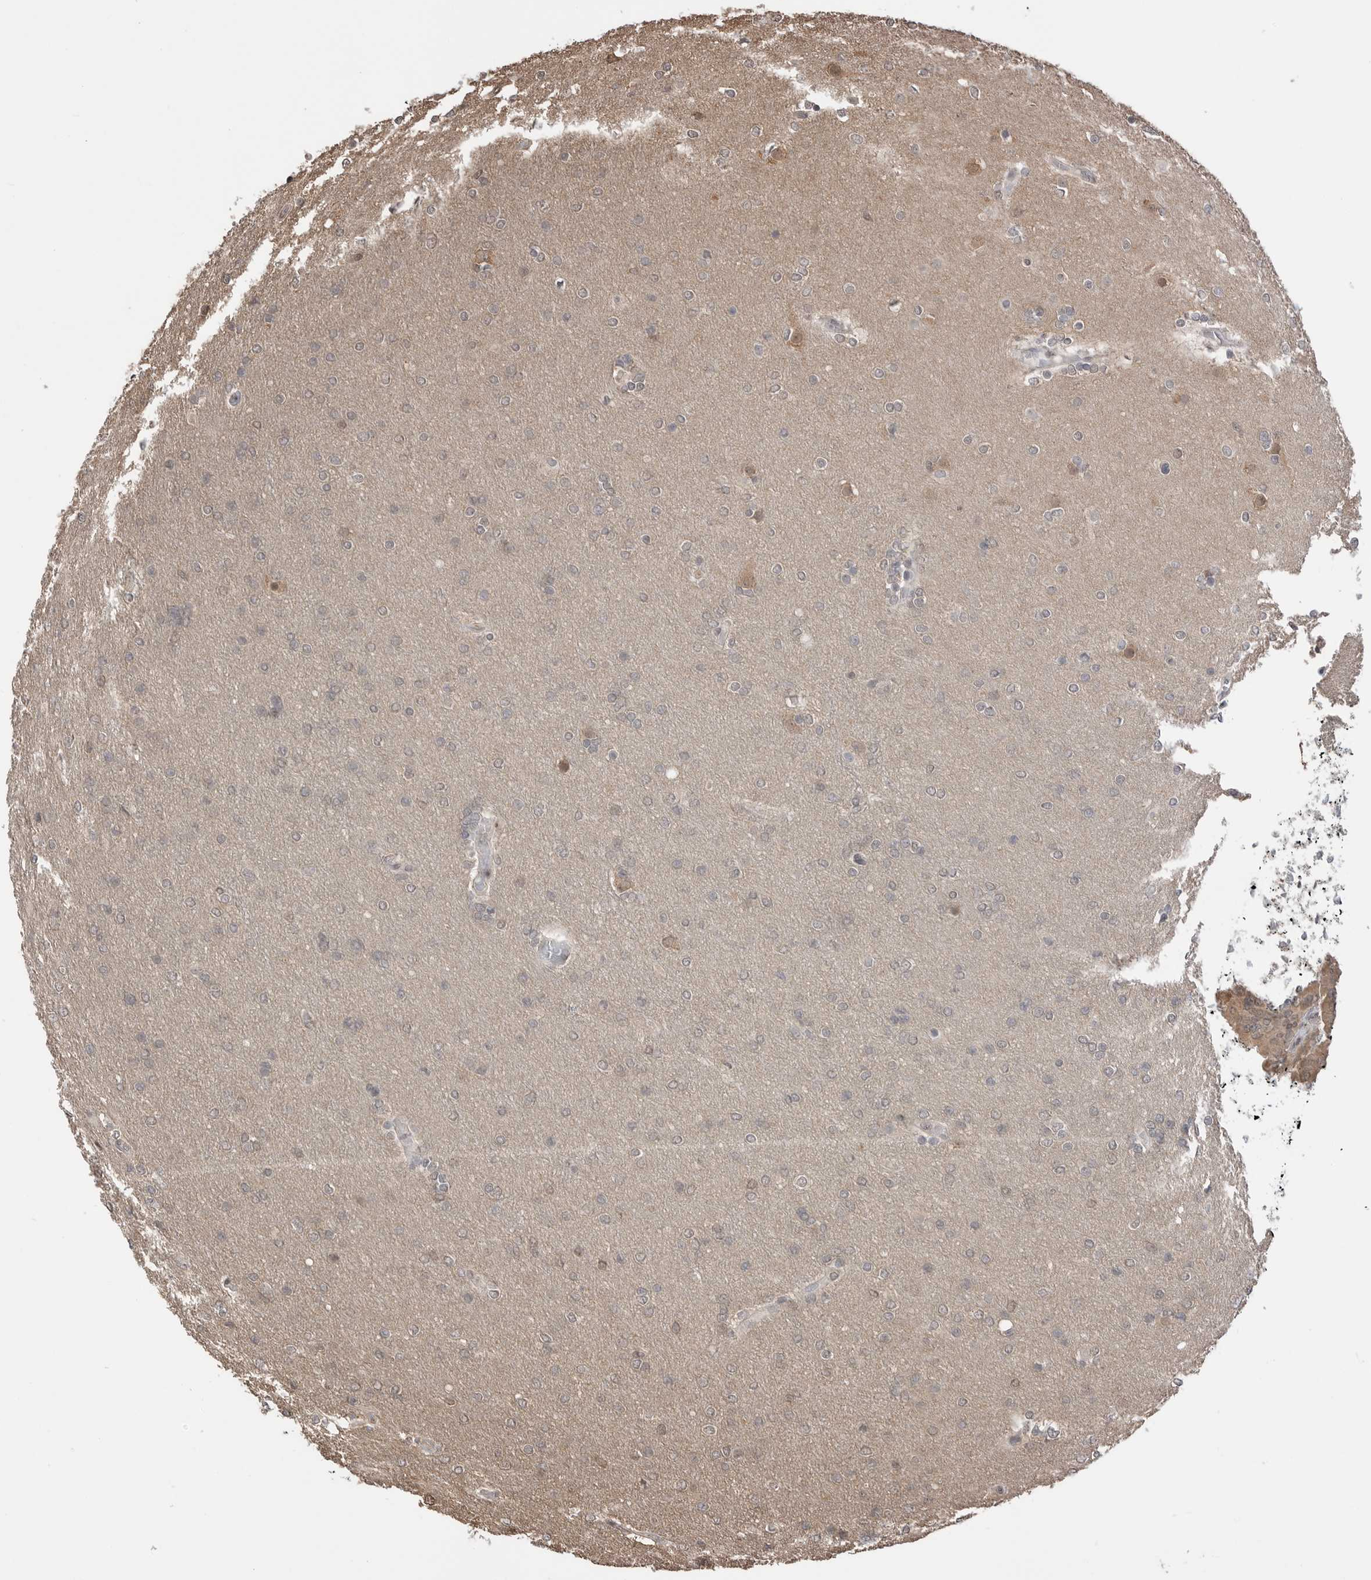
{"staining": {"intensity": "weak", "quantity": "<25%", "location": "nuclear"}, "tissue": "glioma", "cell_type": "Tumor cells", "image_type": "cancer", "snomed": [{"axis": "morphology", "description": "Glioma, malignant, High grade"}, {"axis": "topography", "description": "Cerebral cortex"}], "caption": "Tumor cells show no significant positivity in glioma.", "gene": "PEAK1", "patient": {"sex": "female", "age": 36}}